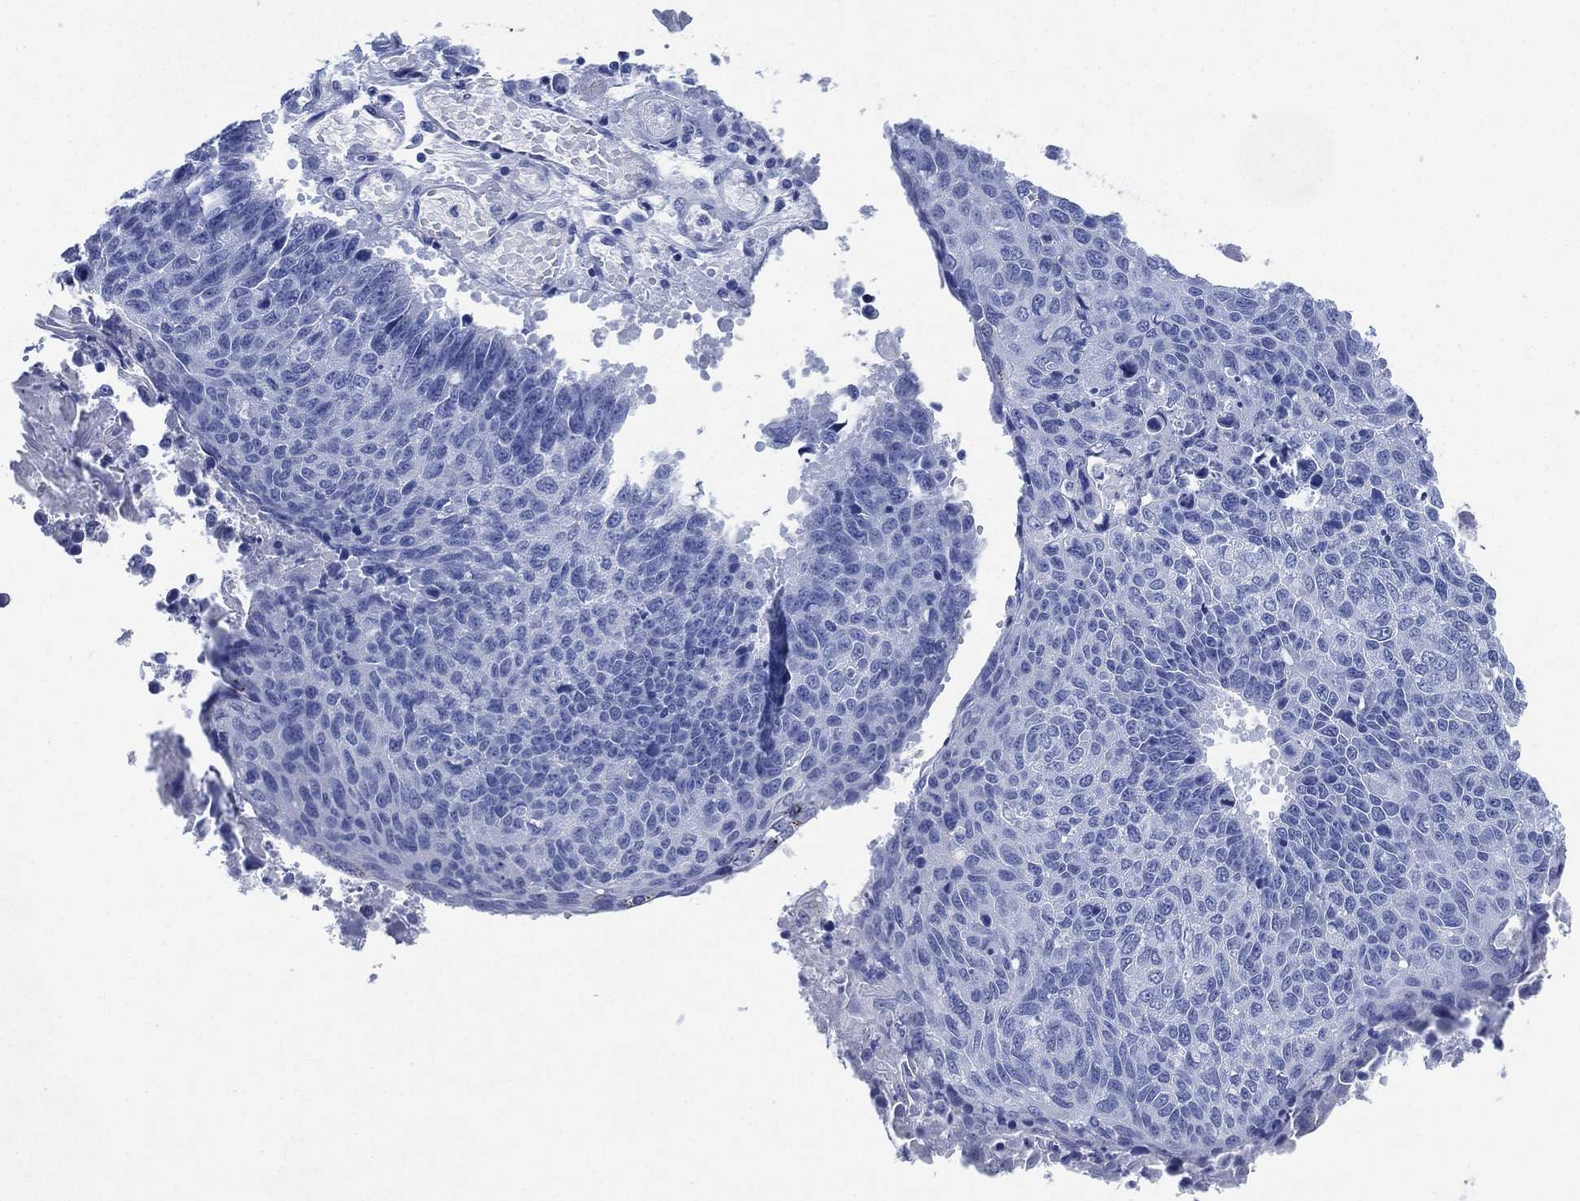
{"staining": {"intensity": "negative", "quantity": "none", "location": "none"}, "tissue": "lung cancer", "cell_type": "Tumor cells", "image_type": "cancer", "snomed": [{"axis": "morphology", "description": "Squamous cell carcinoma, NOS"}, {"axis": "topography", "description": "Lung"}], "caption": "Immunohistochemical staining of human lung cancer (squamous cell carcinoma) shows no significant positivity in tumor cells. (Brightfield microscopy of DAB (3,3'-diaminobenzidine) immunohistochemistry at high magnification).", "gene": "SIGLECL1", "patient": {"sex": "male", "age": 73}}